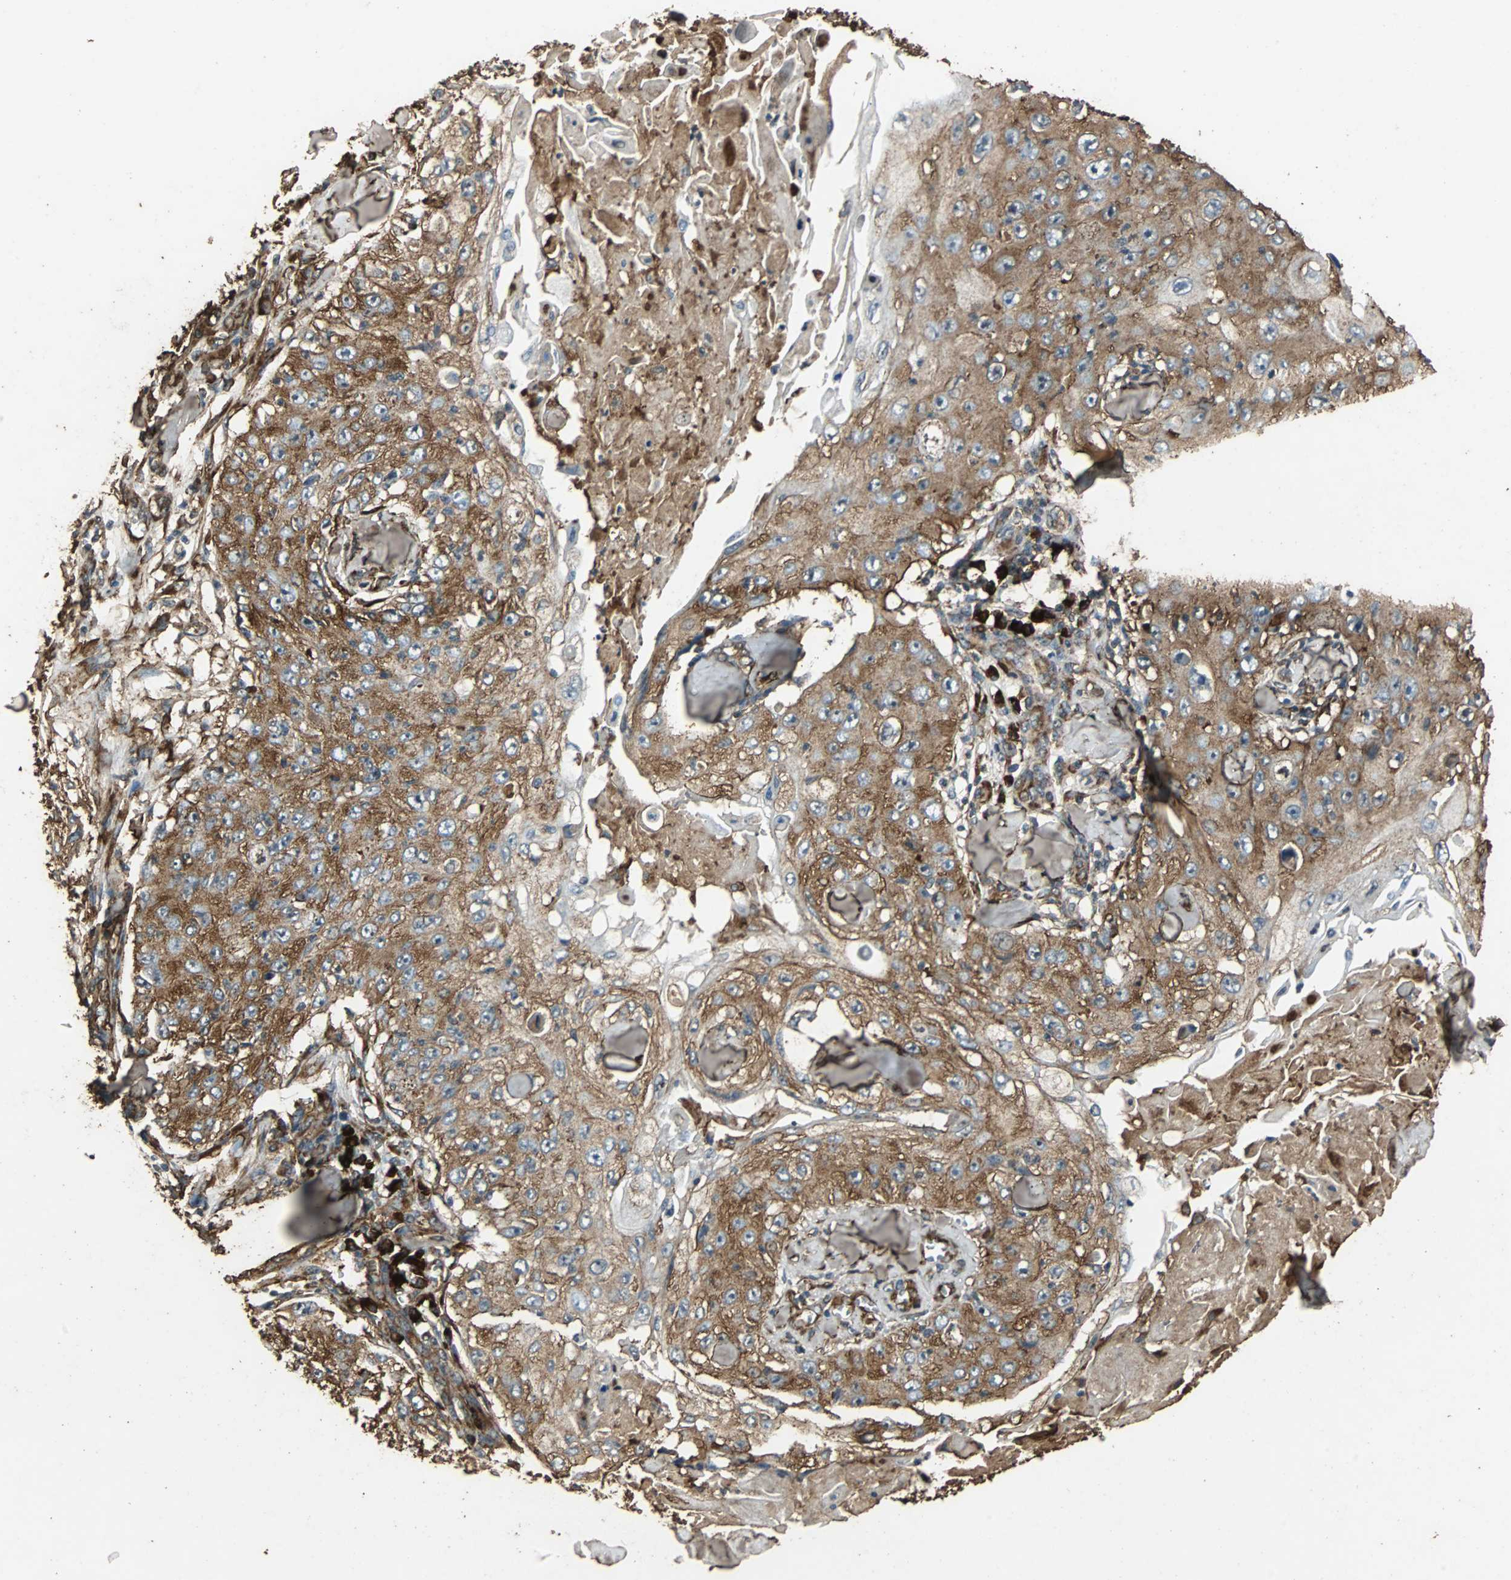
{"staining": {"intensity": "strong", "quantity": ">75%", "location": "cytoplasmic/membranous"}, "tissue": "skin cancer", "cell_type": "Tumor cells", "image_type": "cancer", "snomed": [{"axis": "morphology", "description": "Squamous cell carcinoma, NOS"}, {"axis": "topography", "description": "Skin"}], "caption": "The histopathology image reveals a brown stain indicating the presence of a protein in the cytoplasmic/membranous of tumor cells in skin squamous cell carcinoma.", "gene": "NAA10", "patient": {"sex": "male", "age": 86}}